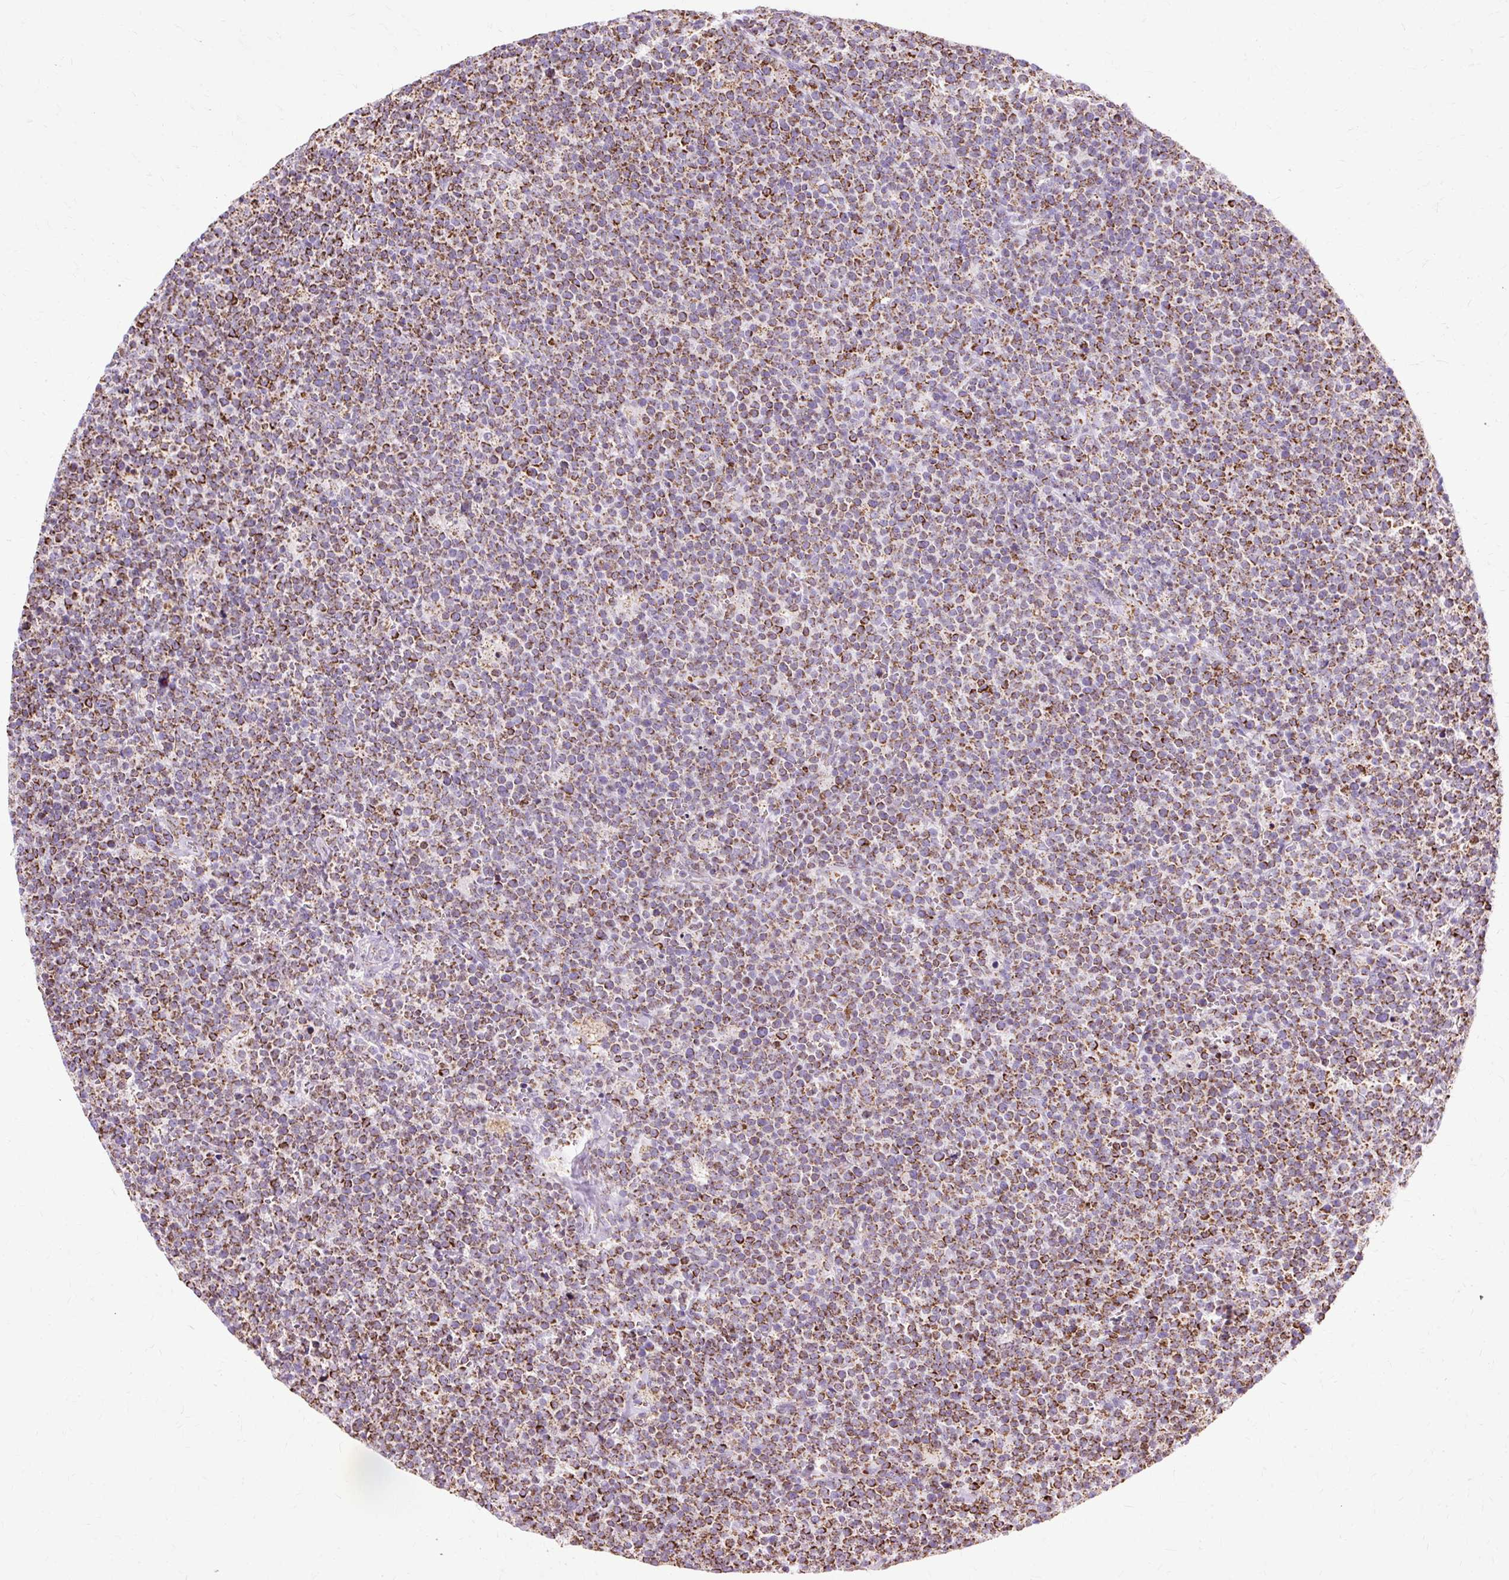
{"staining": {"intensity": "strong", "quantity": ">75%", "location": "cytoplasmic/membranous"}, "tissue": "lymphoma", "cell_type": "Tumor cells", "image_type": "cancer", "snomed": [{"axis": "morphology", "description": "Malignant lymphoma, non-Hodgkin's type, High grade"}, {"axis": "topography", "description": "Lymph node"}], "caption": "A brown stain shows strong cytoplasmic/membranous expression of a protein in high-grade malignant lymphoma, non-Hodgkin's type tumor cells.", "gene": "DLAT", "patient": {"sex": "male", "age": 61}}